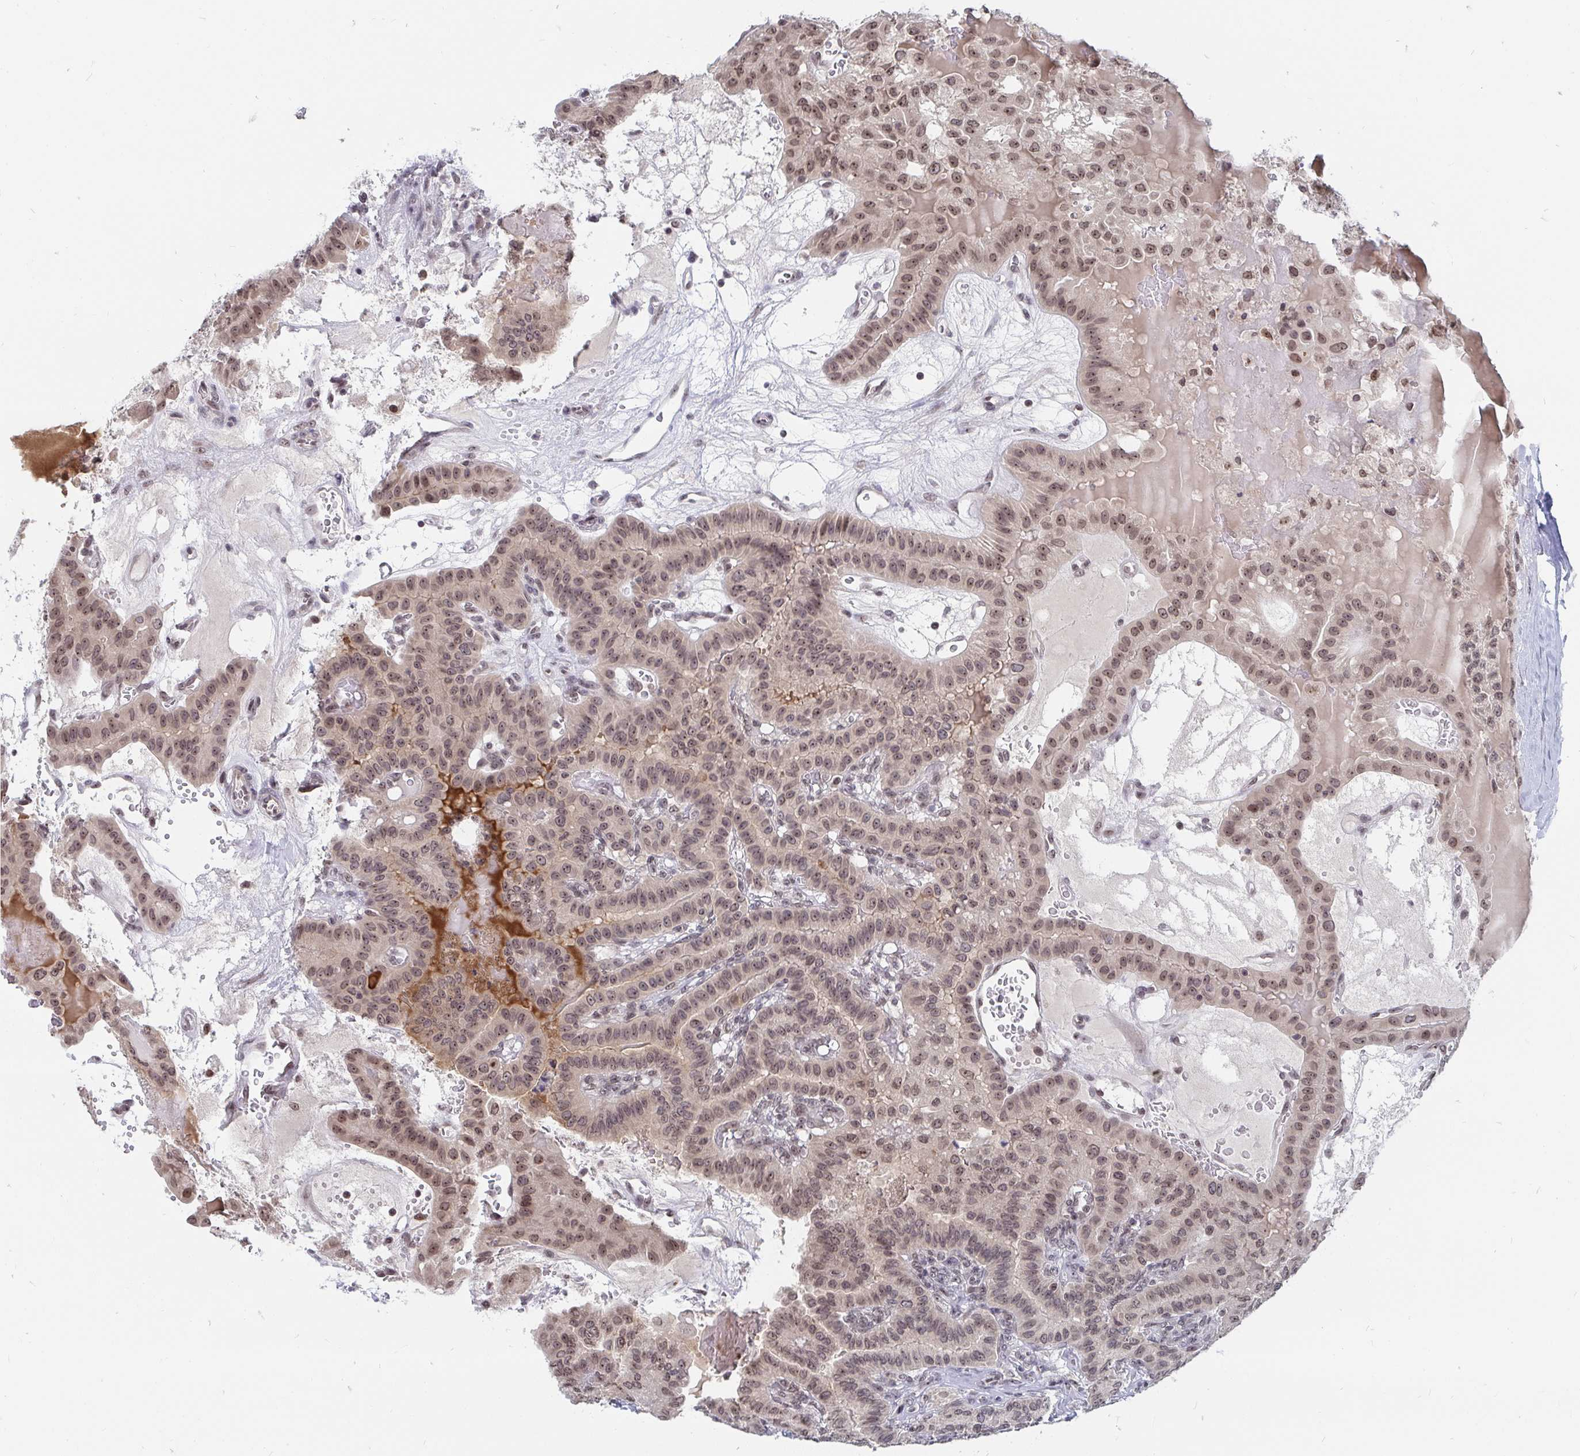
{"staining": {"intensity": "moderate", "quantity": "25%-75%", "location": "nuclear"}, "tissue": "thyroid cancer", "cell_type": "Tumor cells", "image_type": "cancer", "snomed": [{"axis": "morphology", "description": "Papillary adenocarcinoma, NOS"}, {"axis": "topography", "description": "Thyroid gland"}], "caption": "Tumor cells display moderate nuclear expression in approximately 25%-75% of cells in papillary adenocarcinoma (thyroid).", "gene": "TRIP12", "patient": {"sex": "male", "age": 87}}